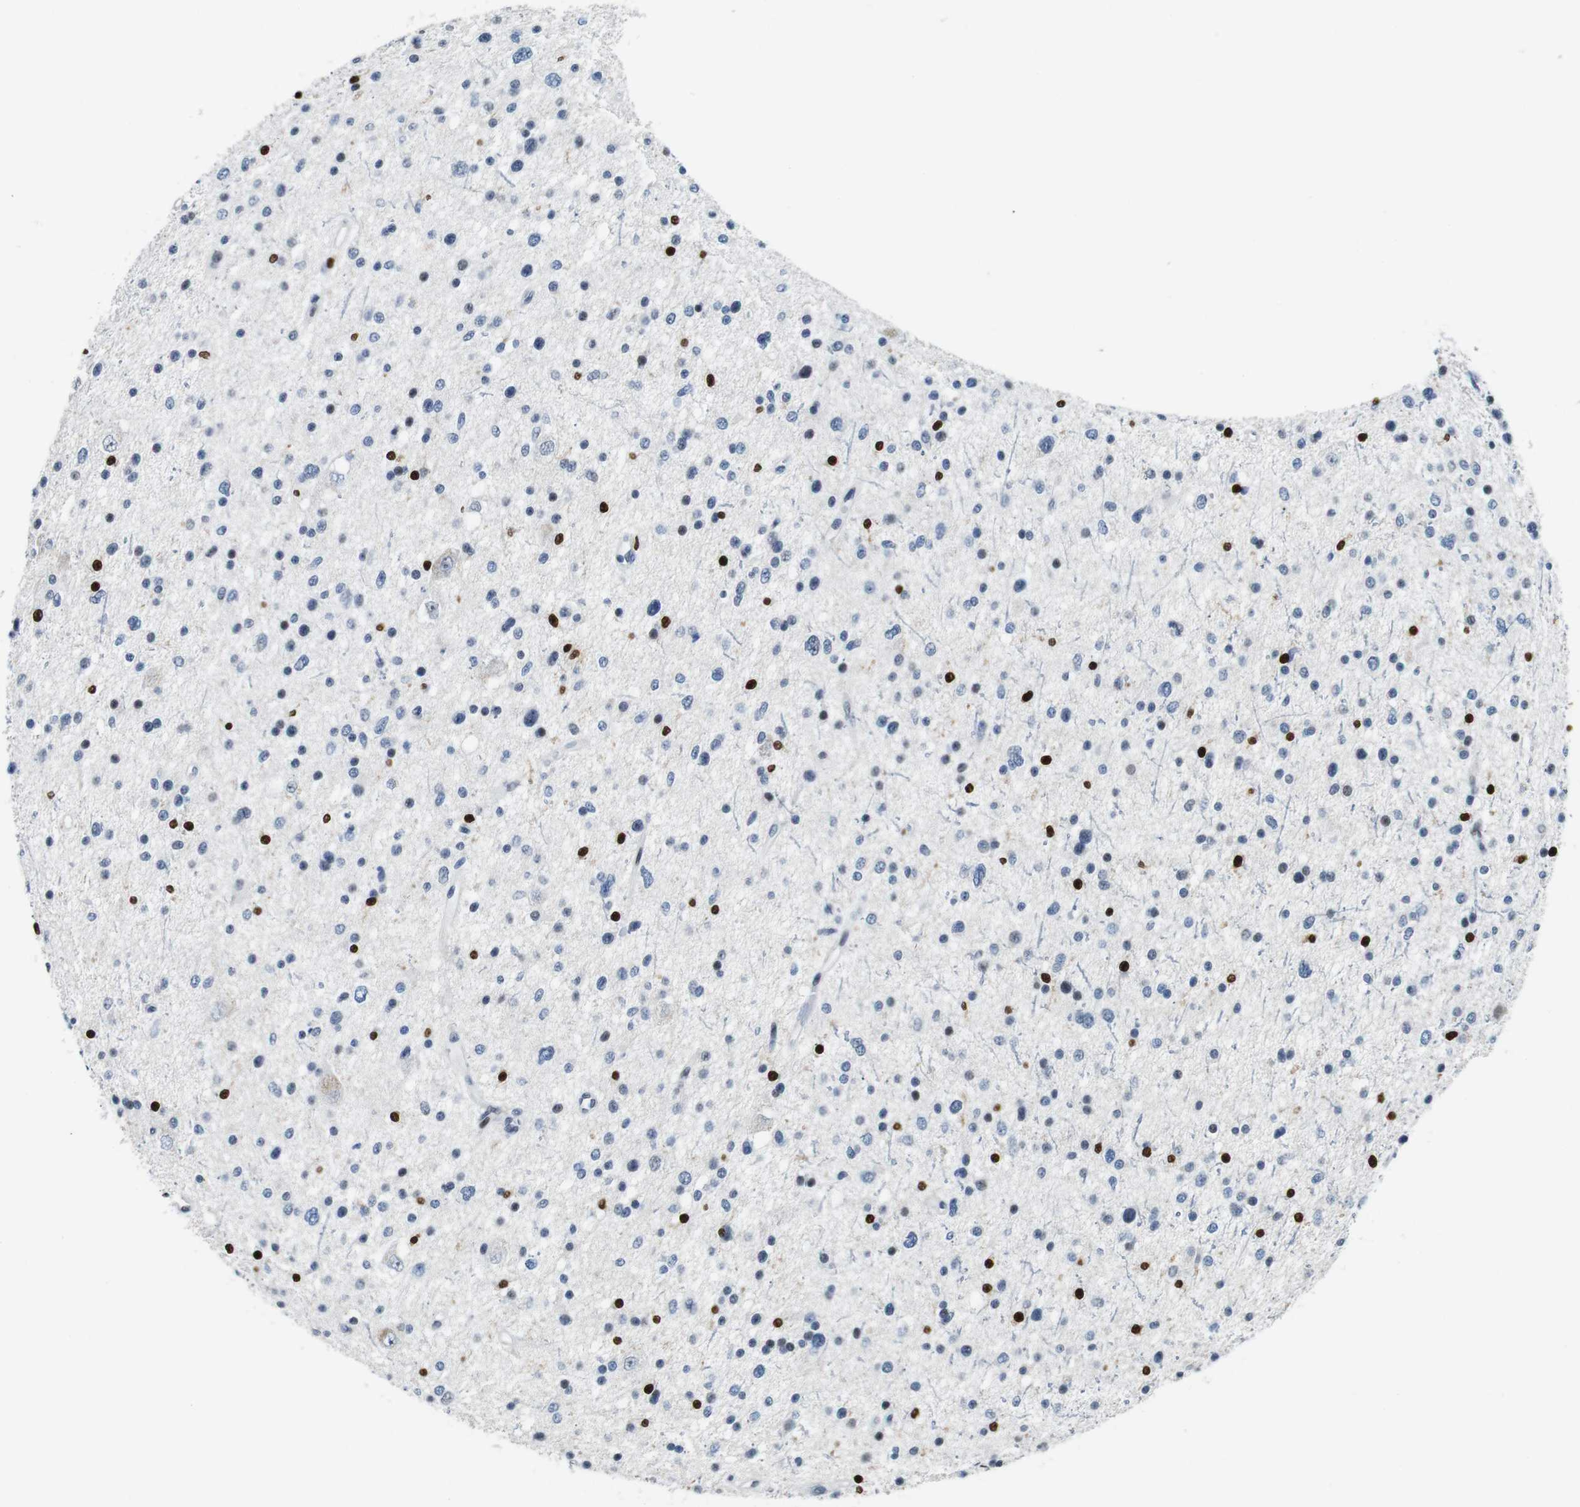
{"staining": {"intensity": "negative", "quantity": "none", "location": "none"}, "tissue": "glioma", "cell_type": "Tumor cells", "image_type": "cancer", "snomed": [{"axis": "morphology", "description": "Glioma, malignant, Low grade"}, {"axis": "topography", "description": "Brain"}], "caption": "A histopathology image of human glioma is negative for staining in tumor cells. (Brightfield microscopy of DAB (3,3'-diaminobenzidine) IHC at high magnification).", "gene": "IRF8", "patient": {"sex": "female", "age": 37}}